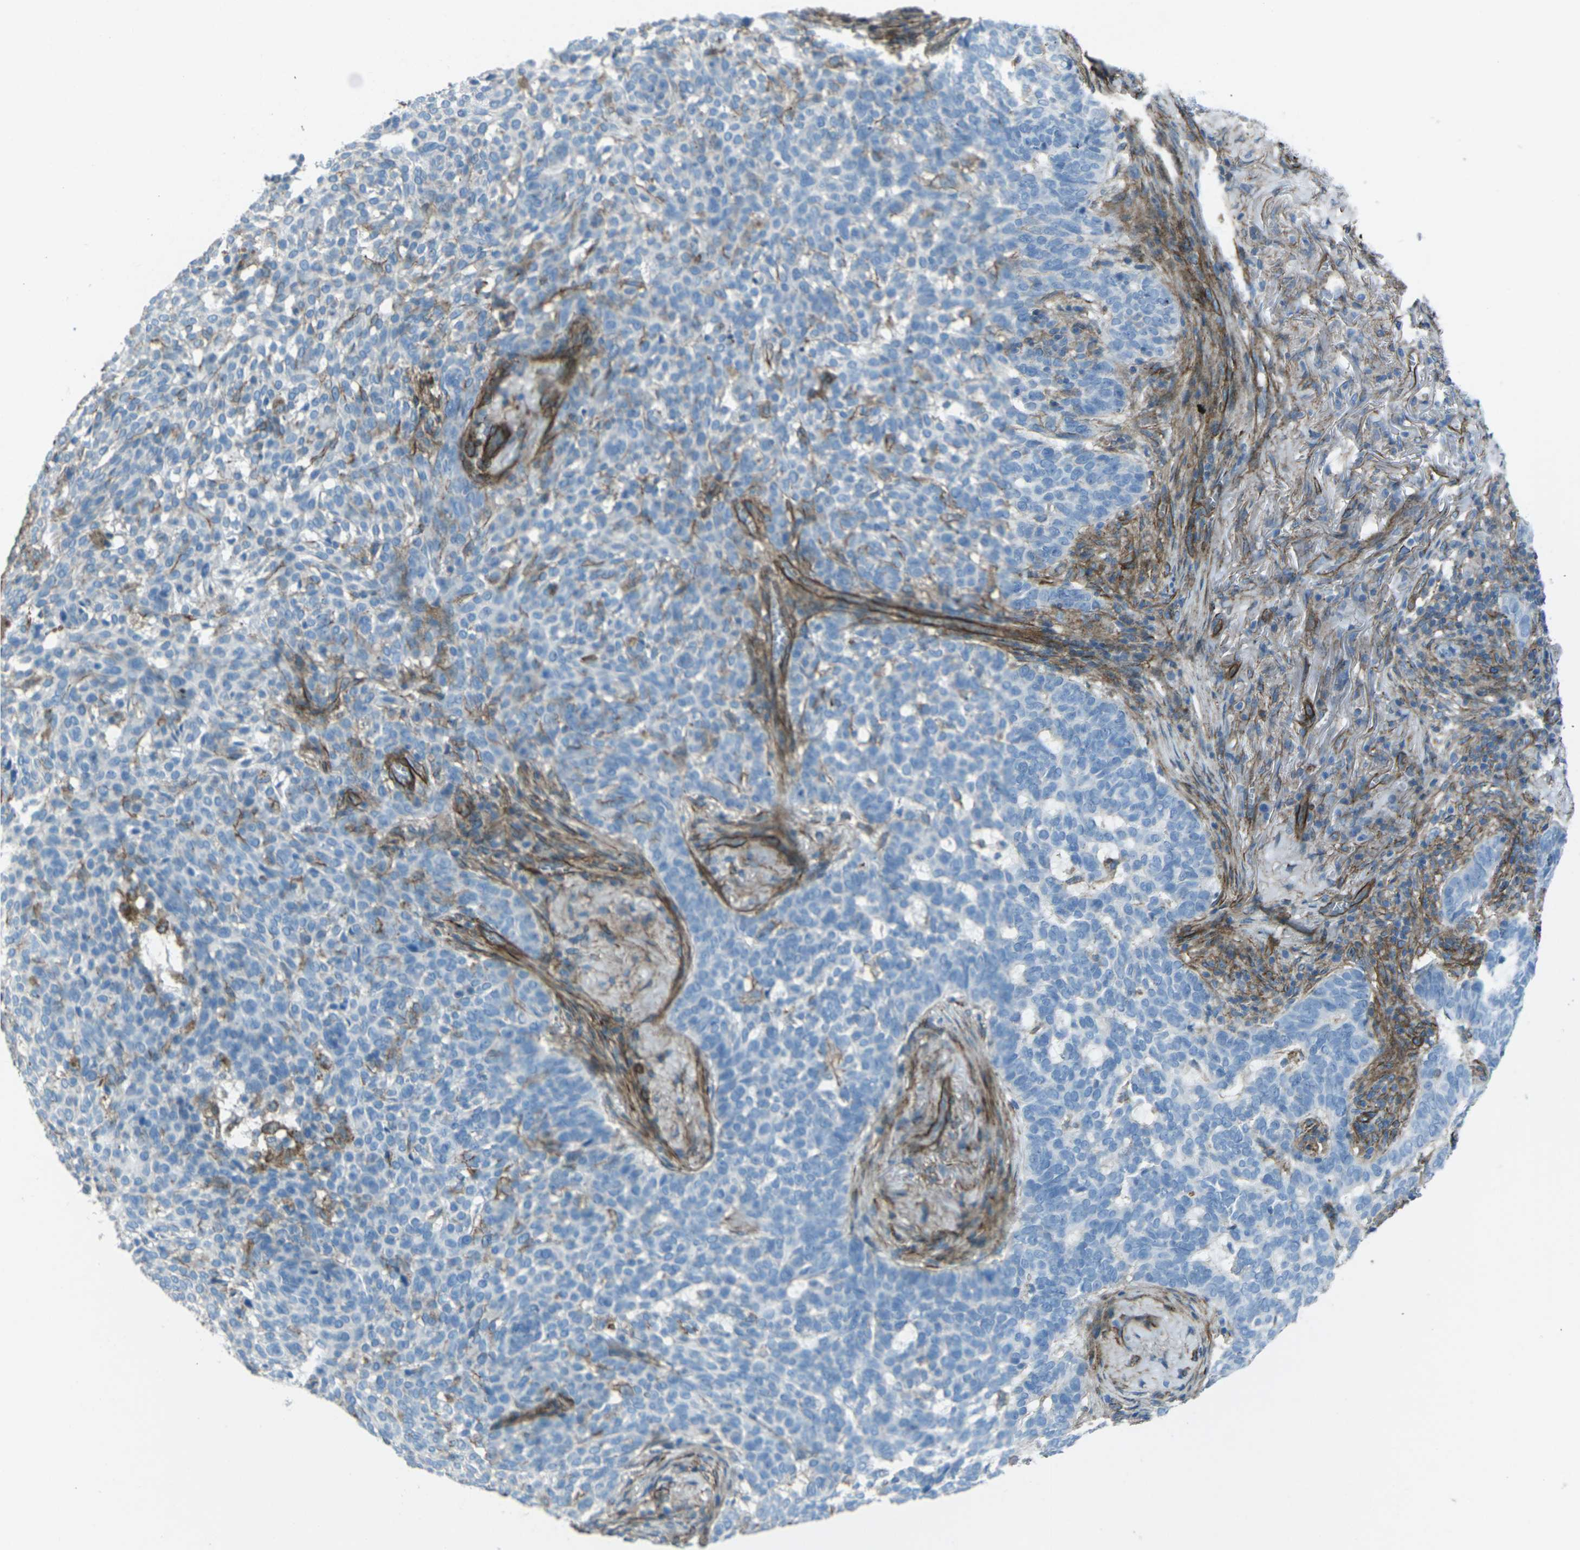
{"staining": {"intensity": "negative", "quantity": "none", "location": "none"}, "tissue": "skin cancer", "cell_type": "Tumor cells", "image_type": "cancer", "snomed": [{"axis": "morphology", "description": "Basal cell carcinoma"}, {"axis": "topography", "description": "Skin"}], "caption": "Tumor cells show no significant protein expression in basal cell carcinoma (skin).", "gene": "UTRN", "patient": {"sex": "male", "age": 85}}